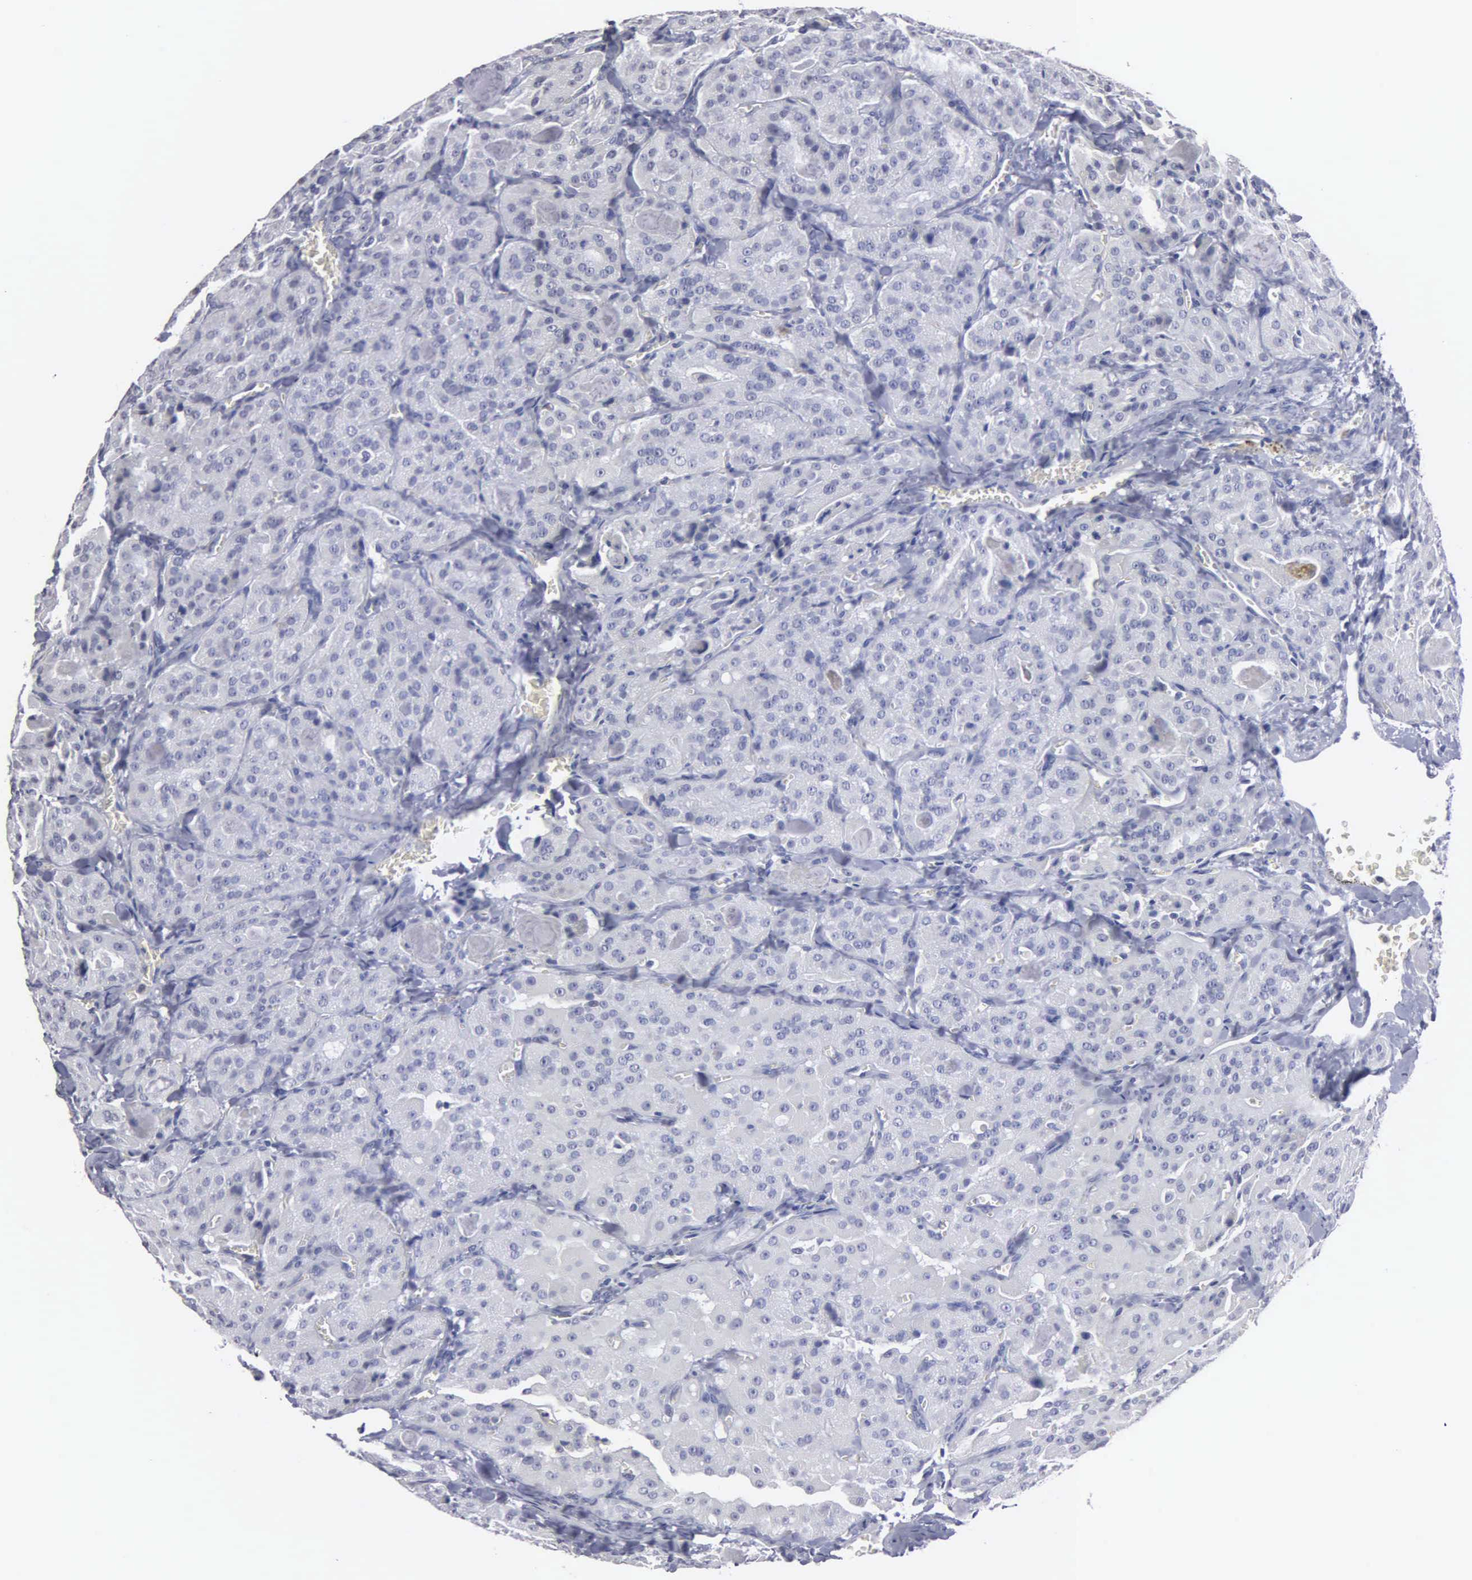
{"staining": {"intensity": "negative", "quantity": "none", "location": "none"}, "tissue": "thyroid cancer", "cell_type": "Tumor cells", "image_type": "cancer", "snomed": [{"axis": "morphology", "description": "Carcinoma, NOS"}, {"axis": "topography", "description": "Thyroid gland"}], "caption": "Thyroid carcinoma was stained to show a protein in brown. There is no significant positivity in tumor cells.", "gene": "UPB1", "patient": {"sex": "male", "age": 76}}